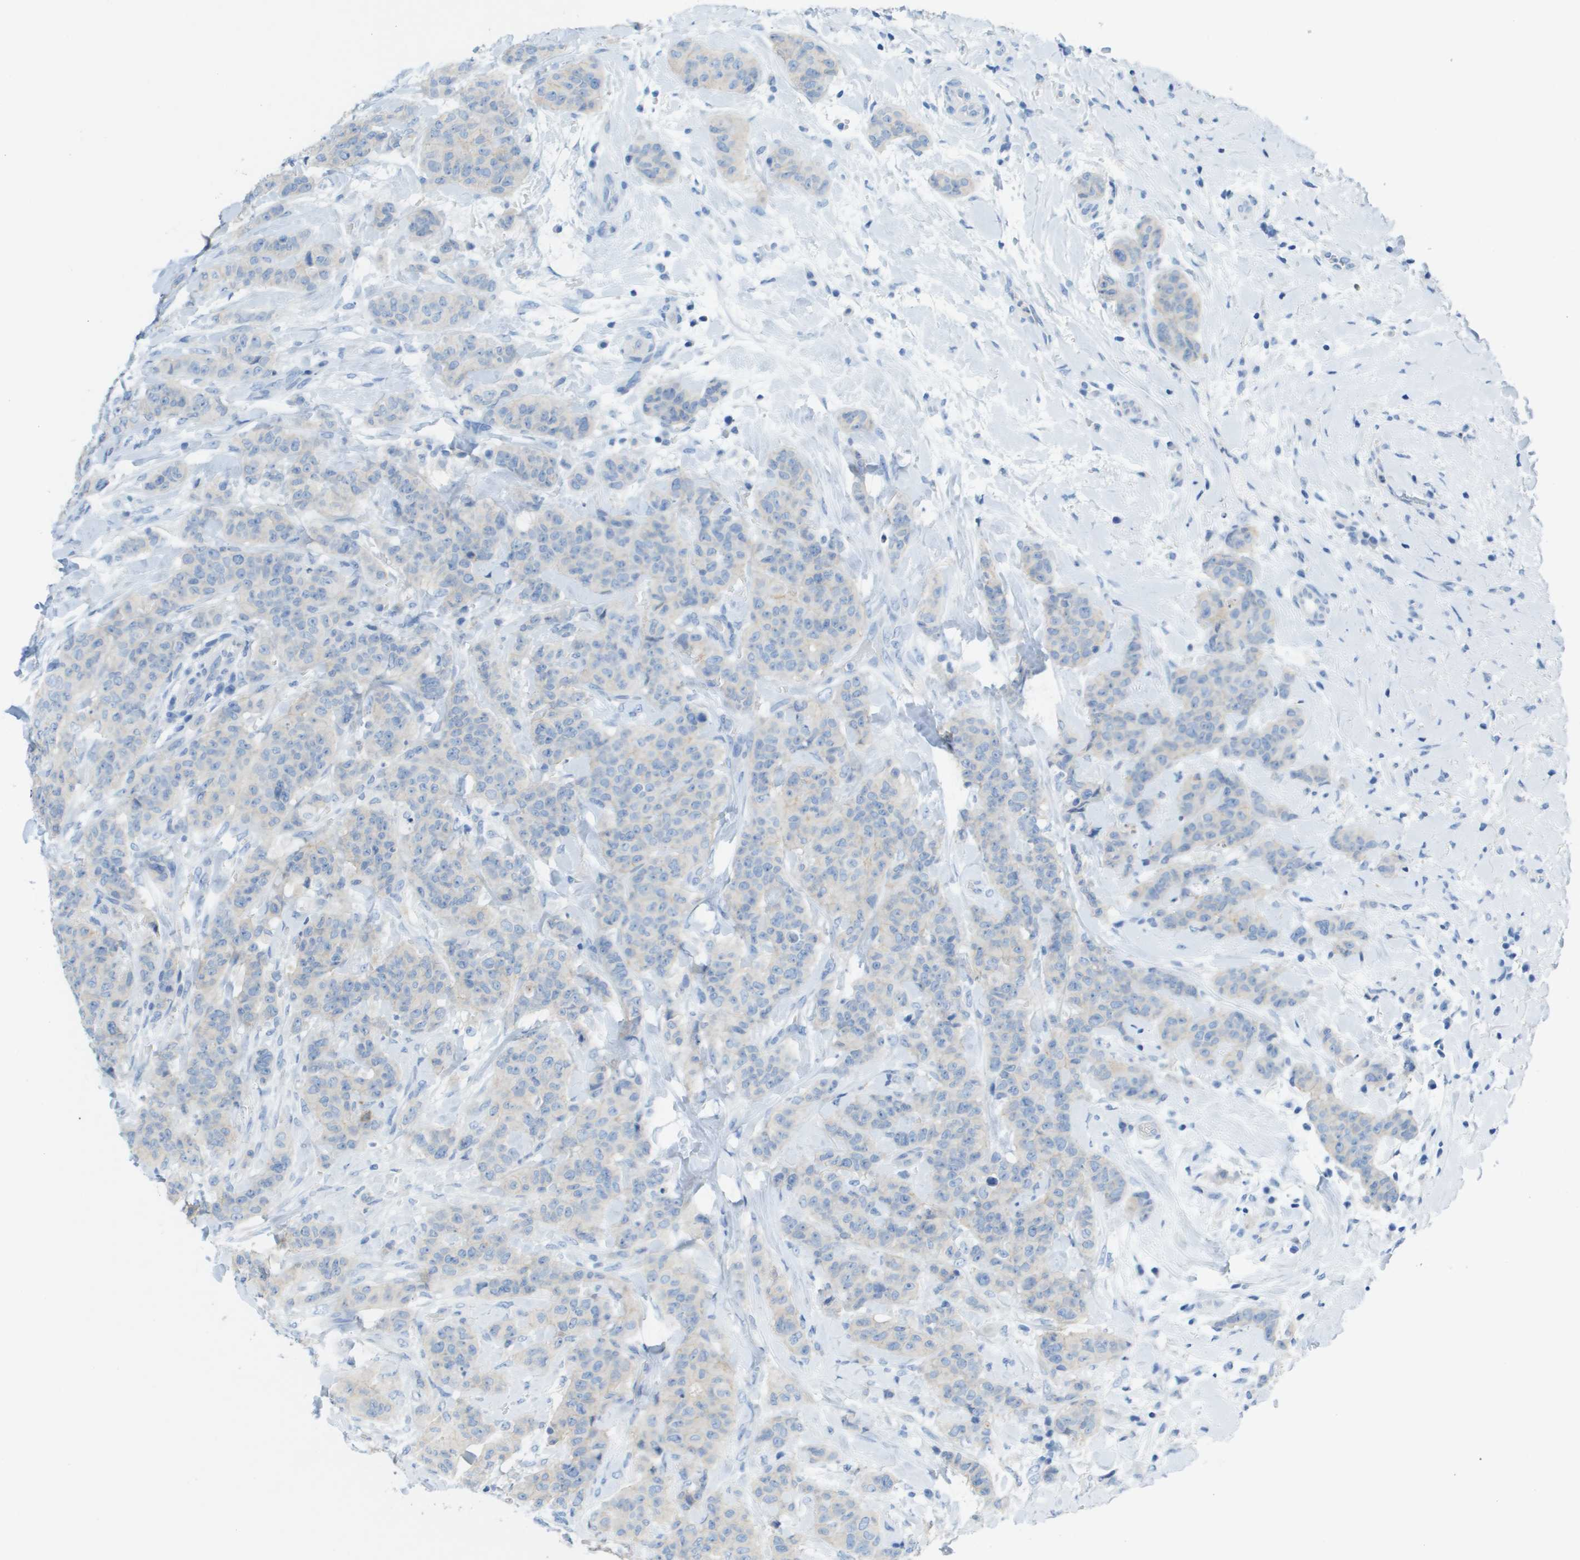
{"staining": {"intensity": "negative", "quantity": "none", "location": "none"}, "tissue": "breast cancer", "cell_type": "Tumor cells", "image_type": "cancer", "snomed": [{"axis": "morphology", "description": "Normal tissue, NOS"}, {"axis": "morphology", "description": "Duct carcinoma"}, {"axis": "topography", "description": "Breast"}], "caption": "Tumor cells show no significant staining in breast cancer (infiltrating ductal carcinoma). (DAB IHC visualized using brightfield microscopy, high magnification).", "gene": "CD46", "patient": {"sex": "female", "age": 40}}